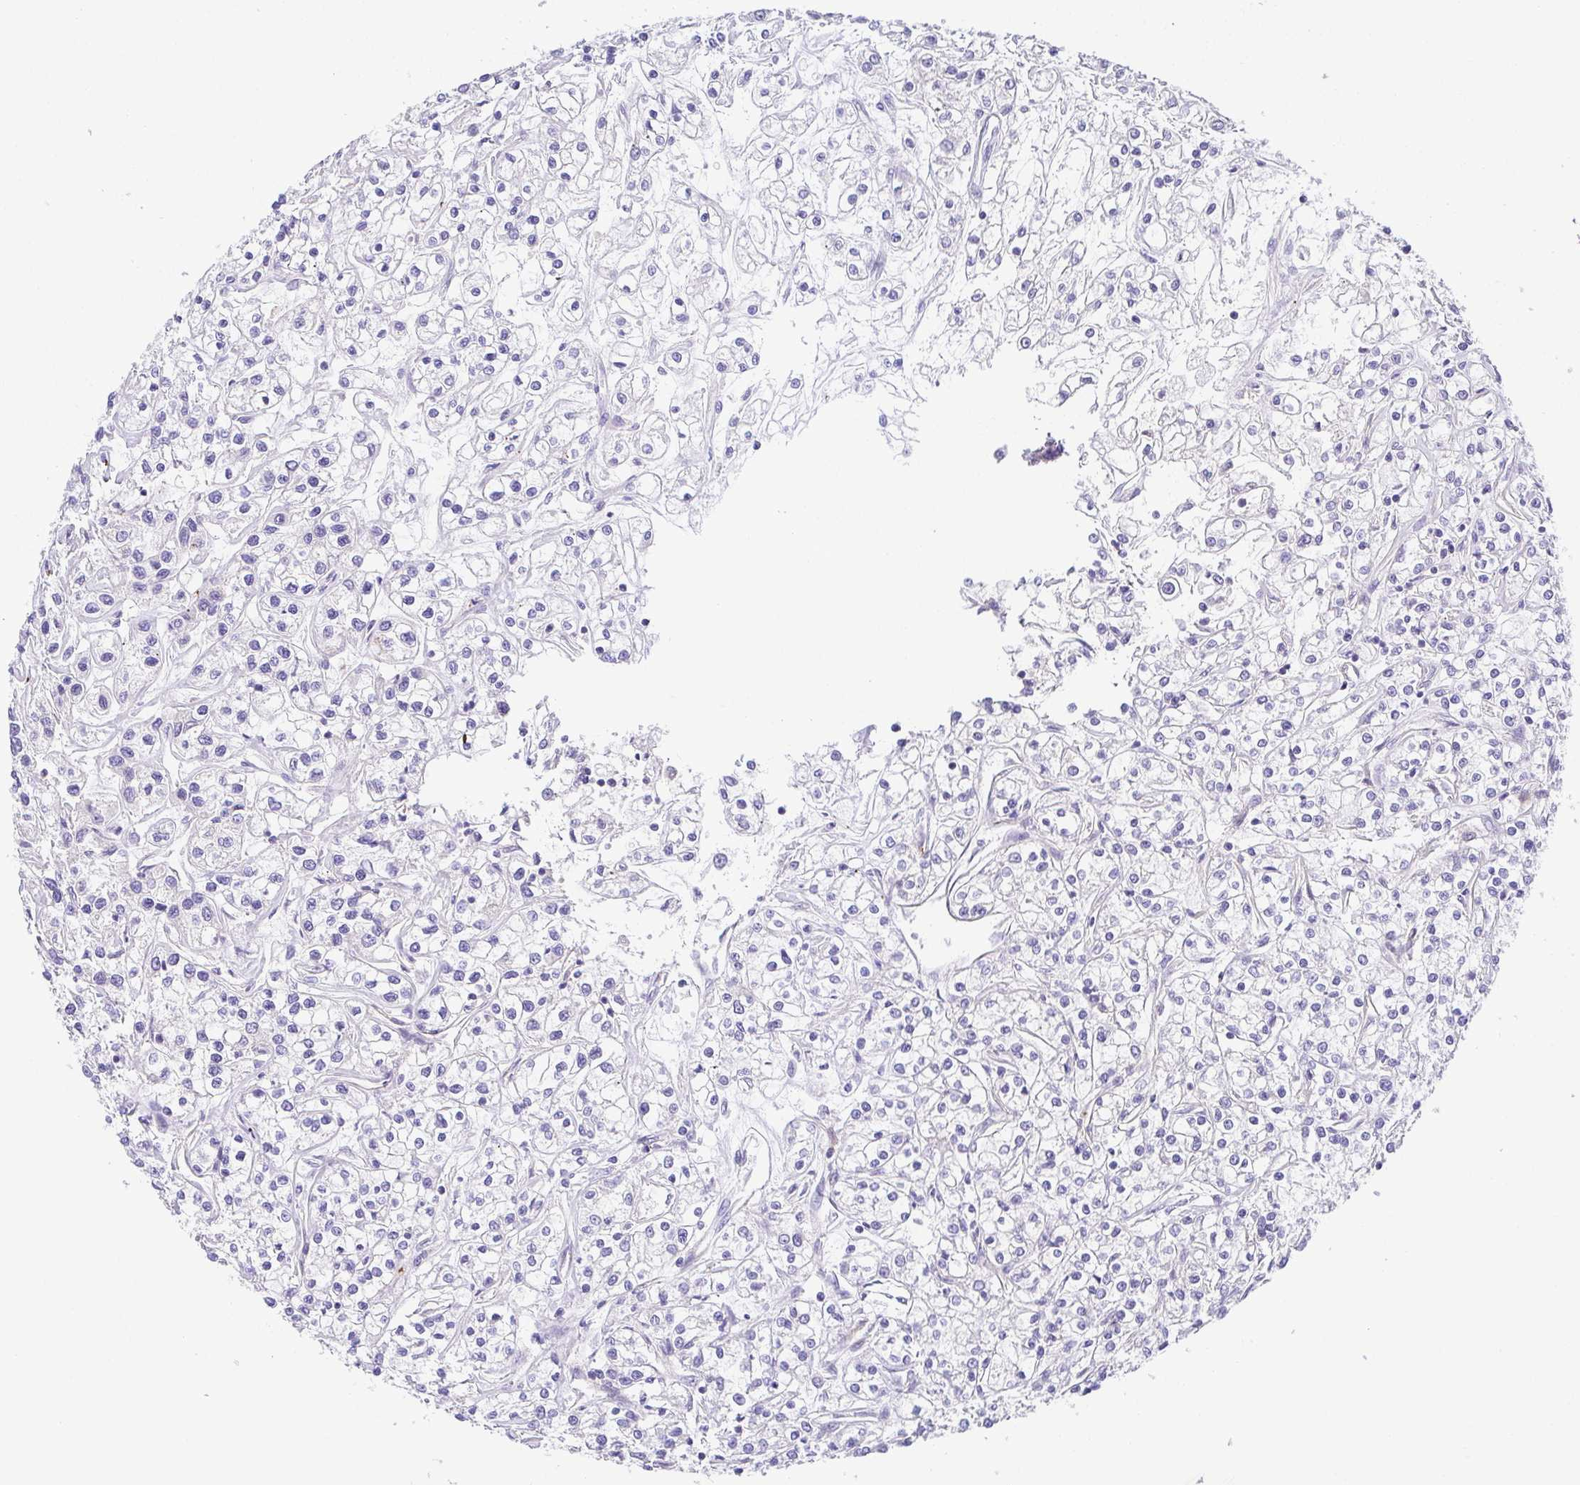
{"staining": {"intensity": "negative", "quantity": "none", "location": "none"}, "tissue": "renal cancer", "cell_type": "Tumor cells", "image_type": "cancer", "snomed": [{"axis": "morphology", "description": "Adenocarcinoma, NOS"}, {"axis": "topography", "description": "Kidney"}], "caption": "Renal cancer stained for a protein using immunohistochemistry (IHC) displays no positivity tumor cells.", "gene": "PRR14L", "patient": {"sex": "female", "age": 59}}